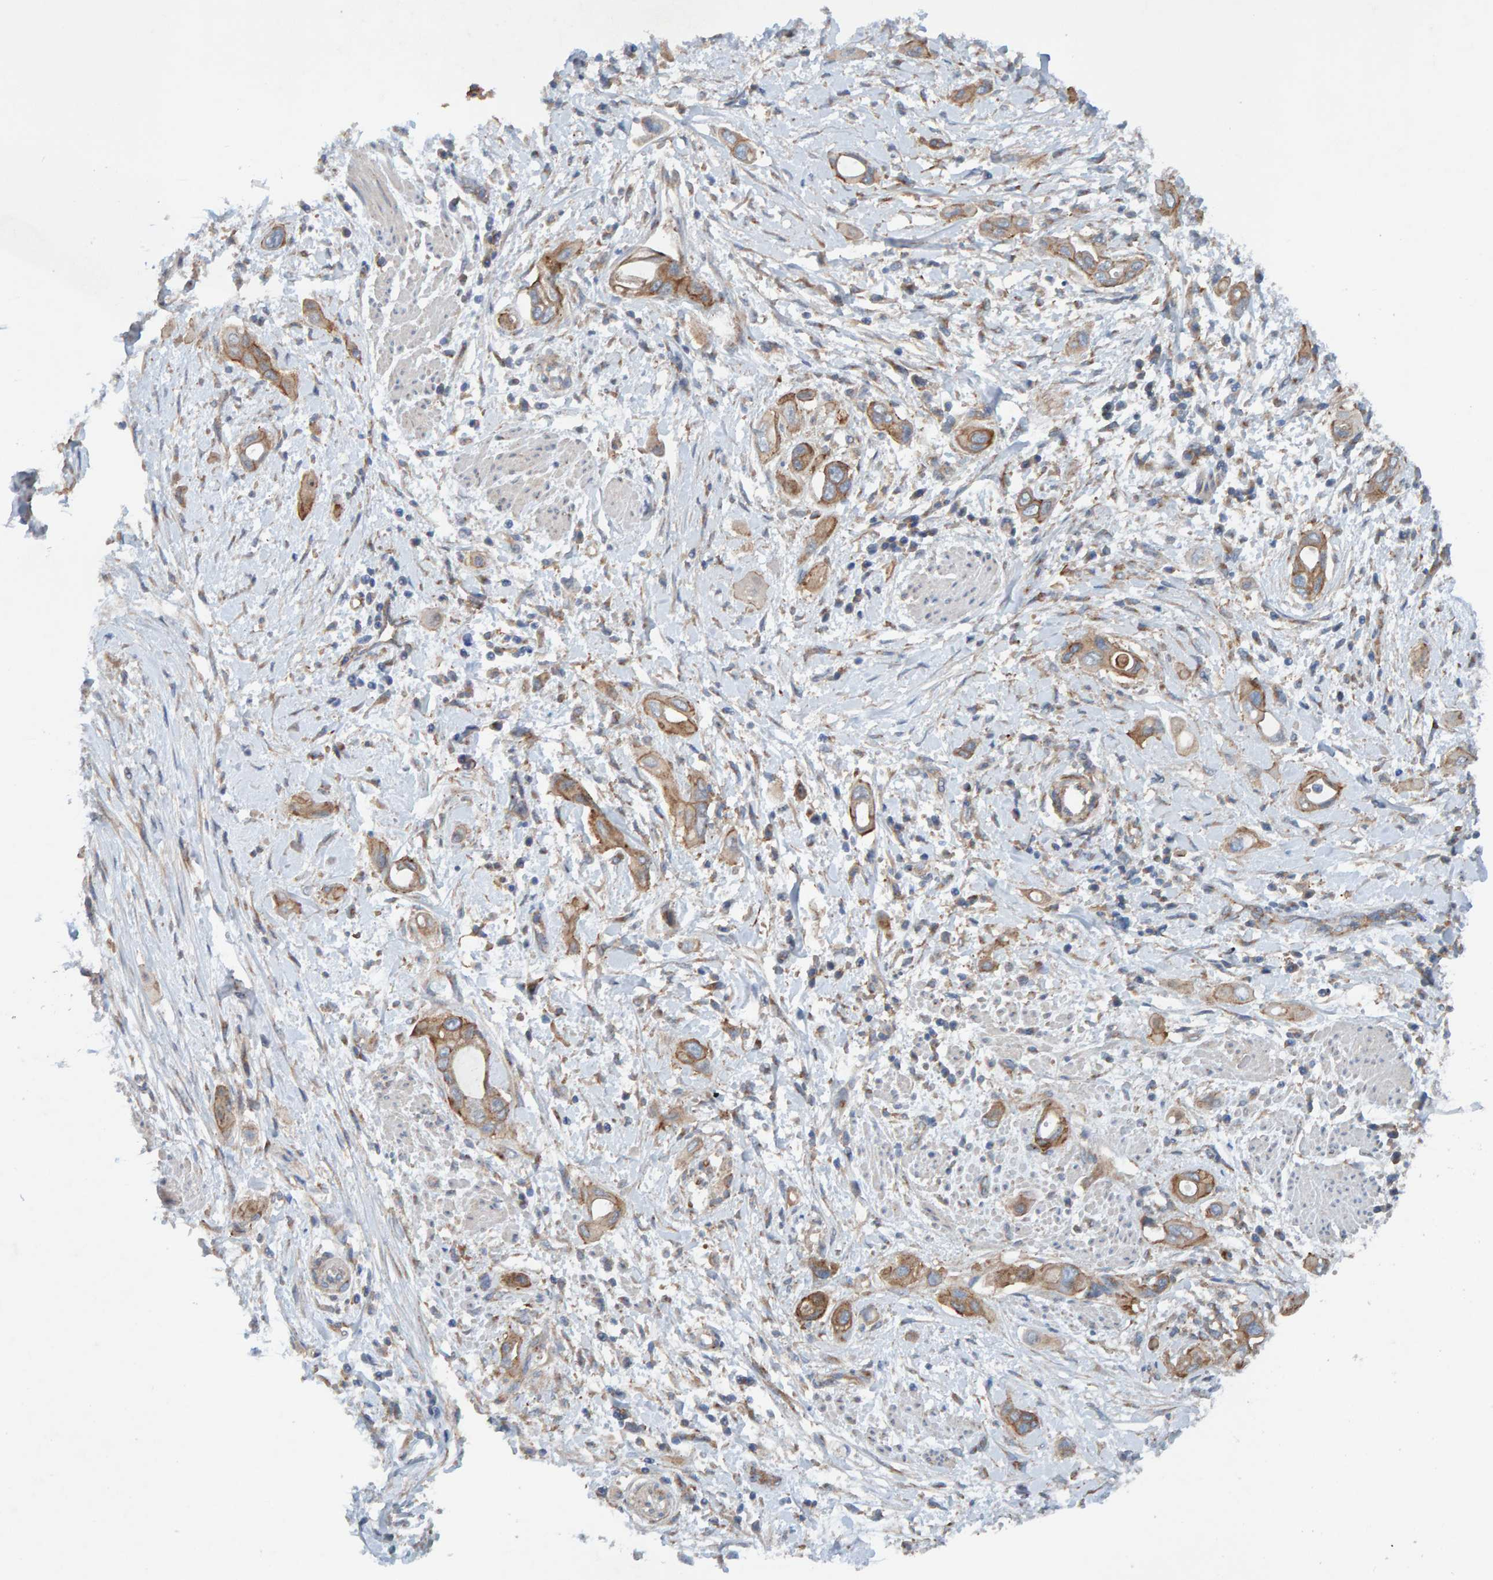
{"staining": {"intensity": "moderate", "quantity": ">75%", "location": "cytoplasmic/membranous"}, "tissue": "pancreatic cancer", "cell_type": "Tumor cells", "image_type": "cancer", "snomed": [{"axis": "morphology", "description": "Adenocarcinoma, NOS"}, {"axis": "topography", "description": "Pancreas"}], "caption": "Pancreatic cancer tissue exhibits moderate cytoplasmic/membranous expression in about >75% of tumor cells", "gene": "MKLN1", "patient": {"sex": "male", "age": 59}}